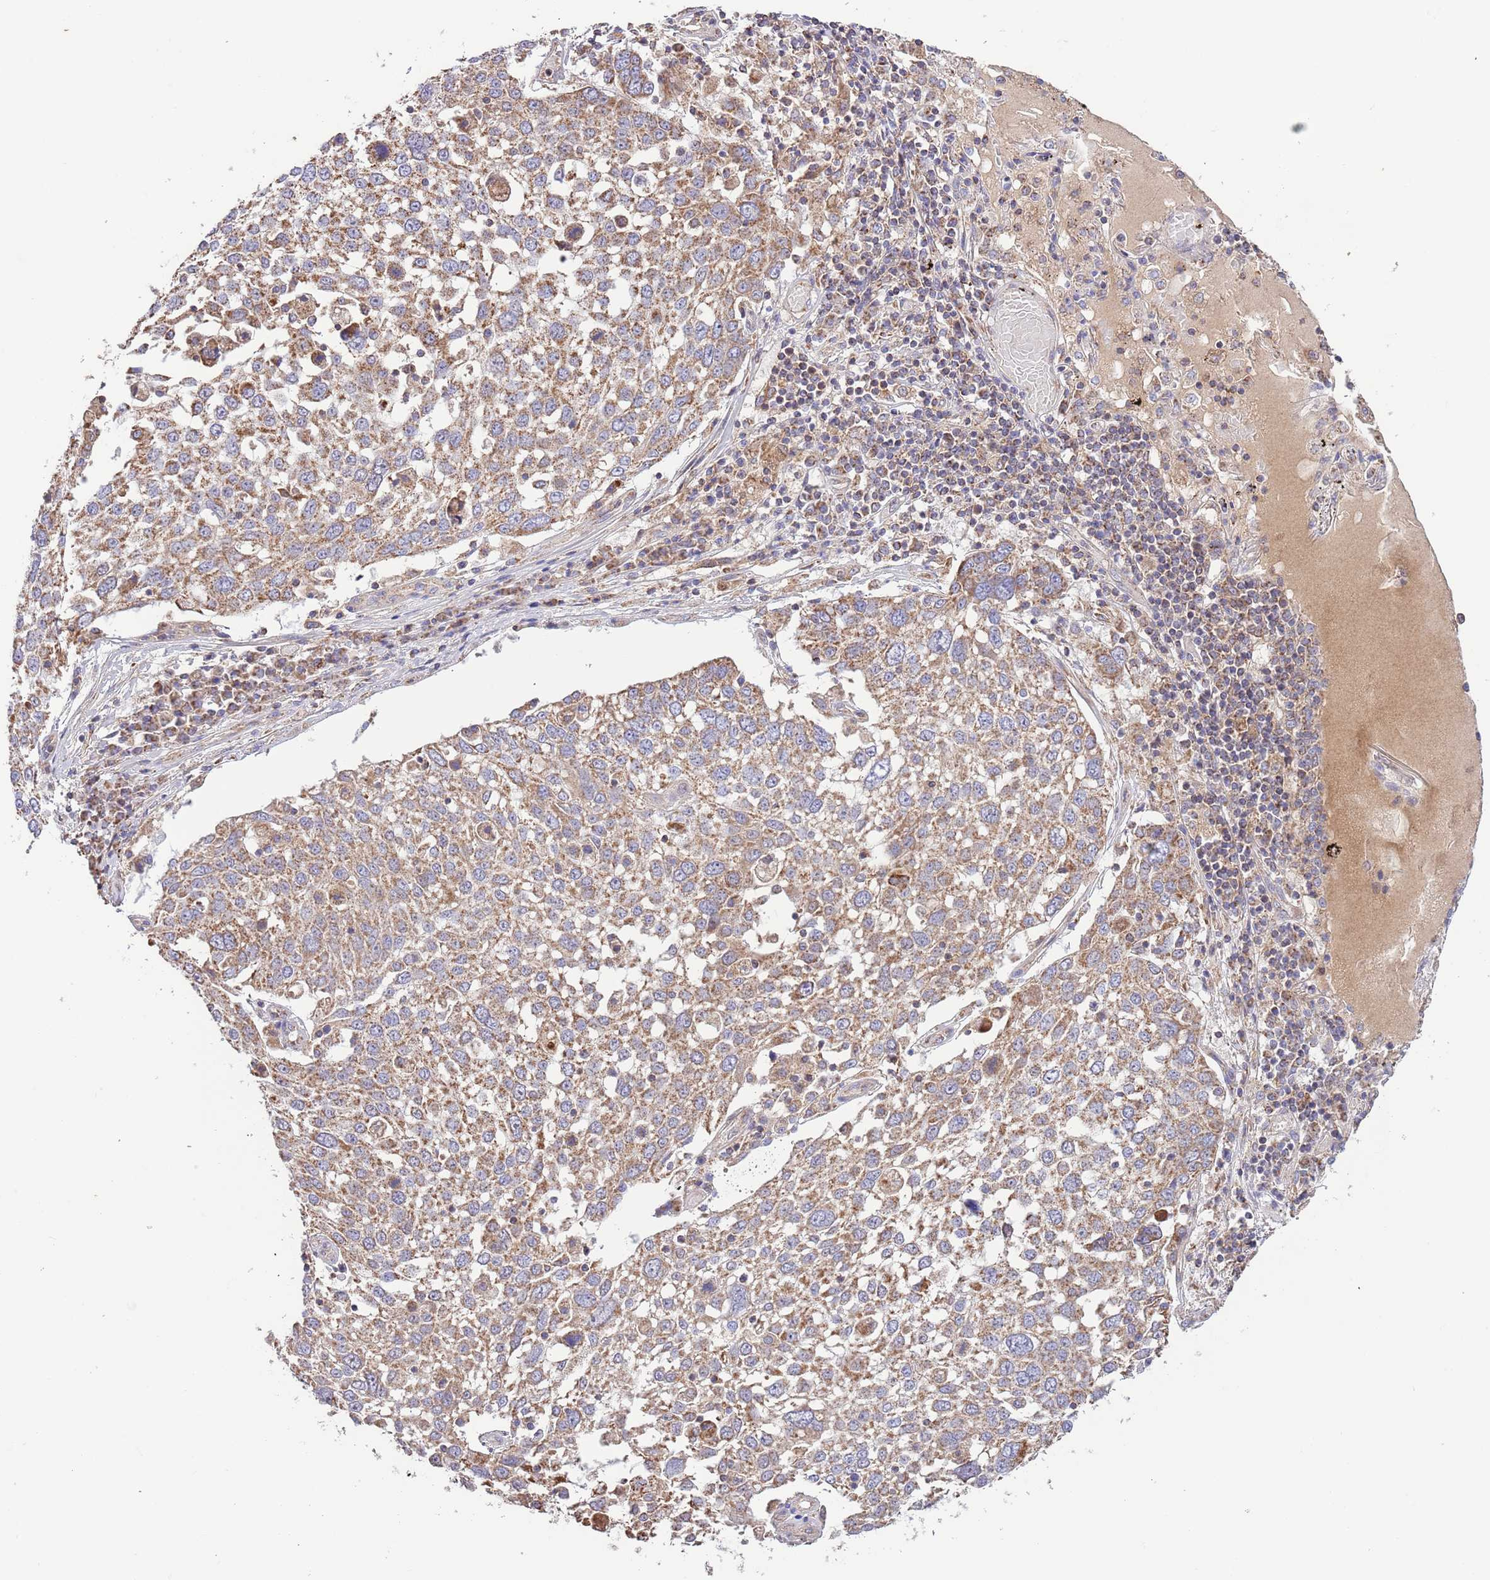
{"staining": {"intensity": "moderate", "quantity": ">75%", "location": "cytoplasmic/membranous"}, "tissue": "lung cancer", "cell_type": "Tumor cells", "image_type": "cancer", "snomed": [{"axis": "morphology", "description": "Squamous cell carcinoma, NOS"}, {"axis": "topography", "description": "Lung"}], "caption": "Immunohistochemistry photomicrograph of neoplastic tissue: lung cancer (squamous cell carcinoma) stained using immunohistochemistry exhibits medium levels of moderate protein expression localized specifically in the cytoplasmic/membranous of tumor cells, appearing as a cytoplasmic/membranous brown color.", "gene": "DNAJA3", "patient": {"sex": "male", "age": 65}}